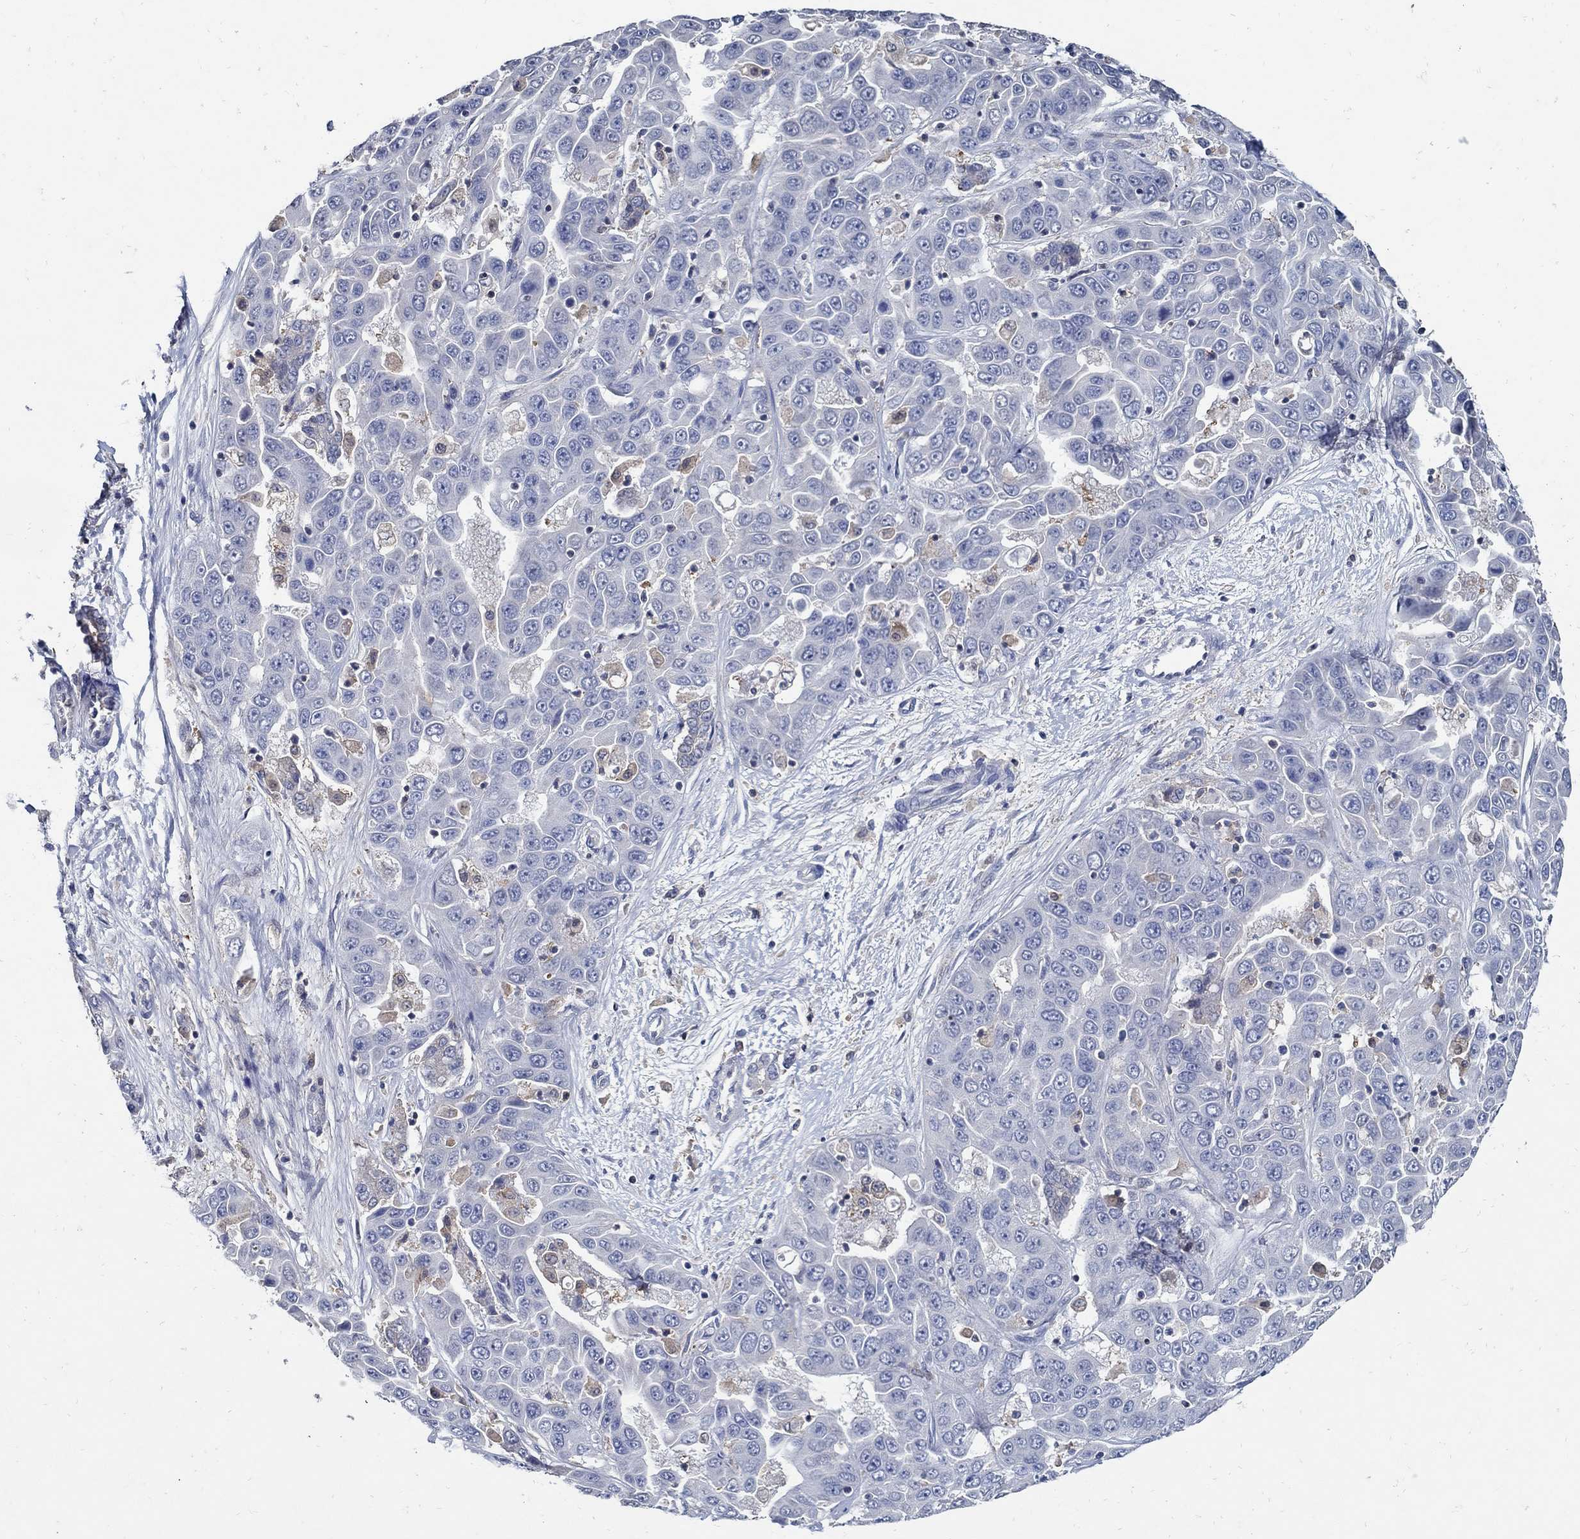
{"staining": {"intensity": "negative", "quantity": "none", "location": "none"}, "tissue": "liver cancer", "cell_type": "Tumor cells", "image_type": "cancer", "snomed": [{"axis": "morphology", "description": "Cholangiocarcinoma"}, {"axis": "topography", "description": "Liver"}], "caption": "This is an immunohistochemistry histopathology image of human liver cancer. There is no positivity in tumor cells.", "gene": "MTHFR", "patient": {"sex": "female", "age": 52}}